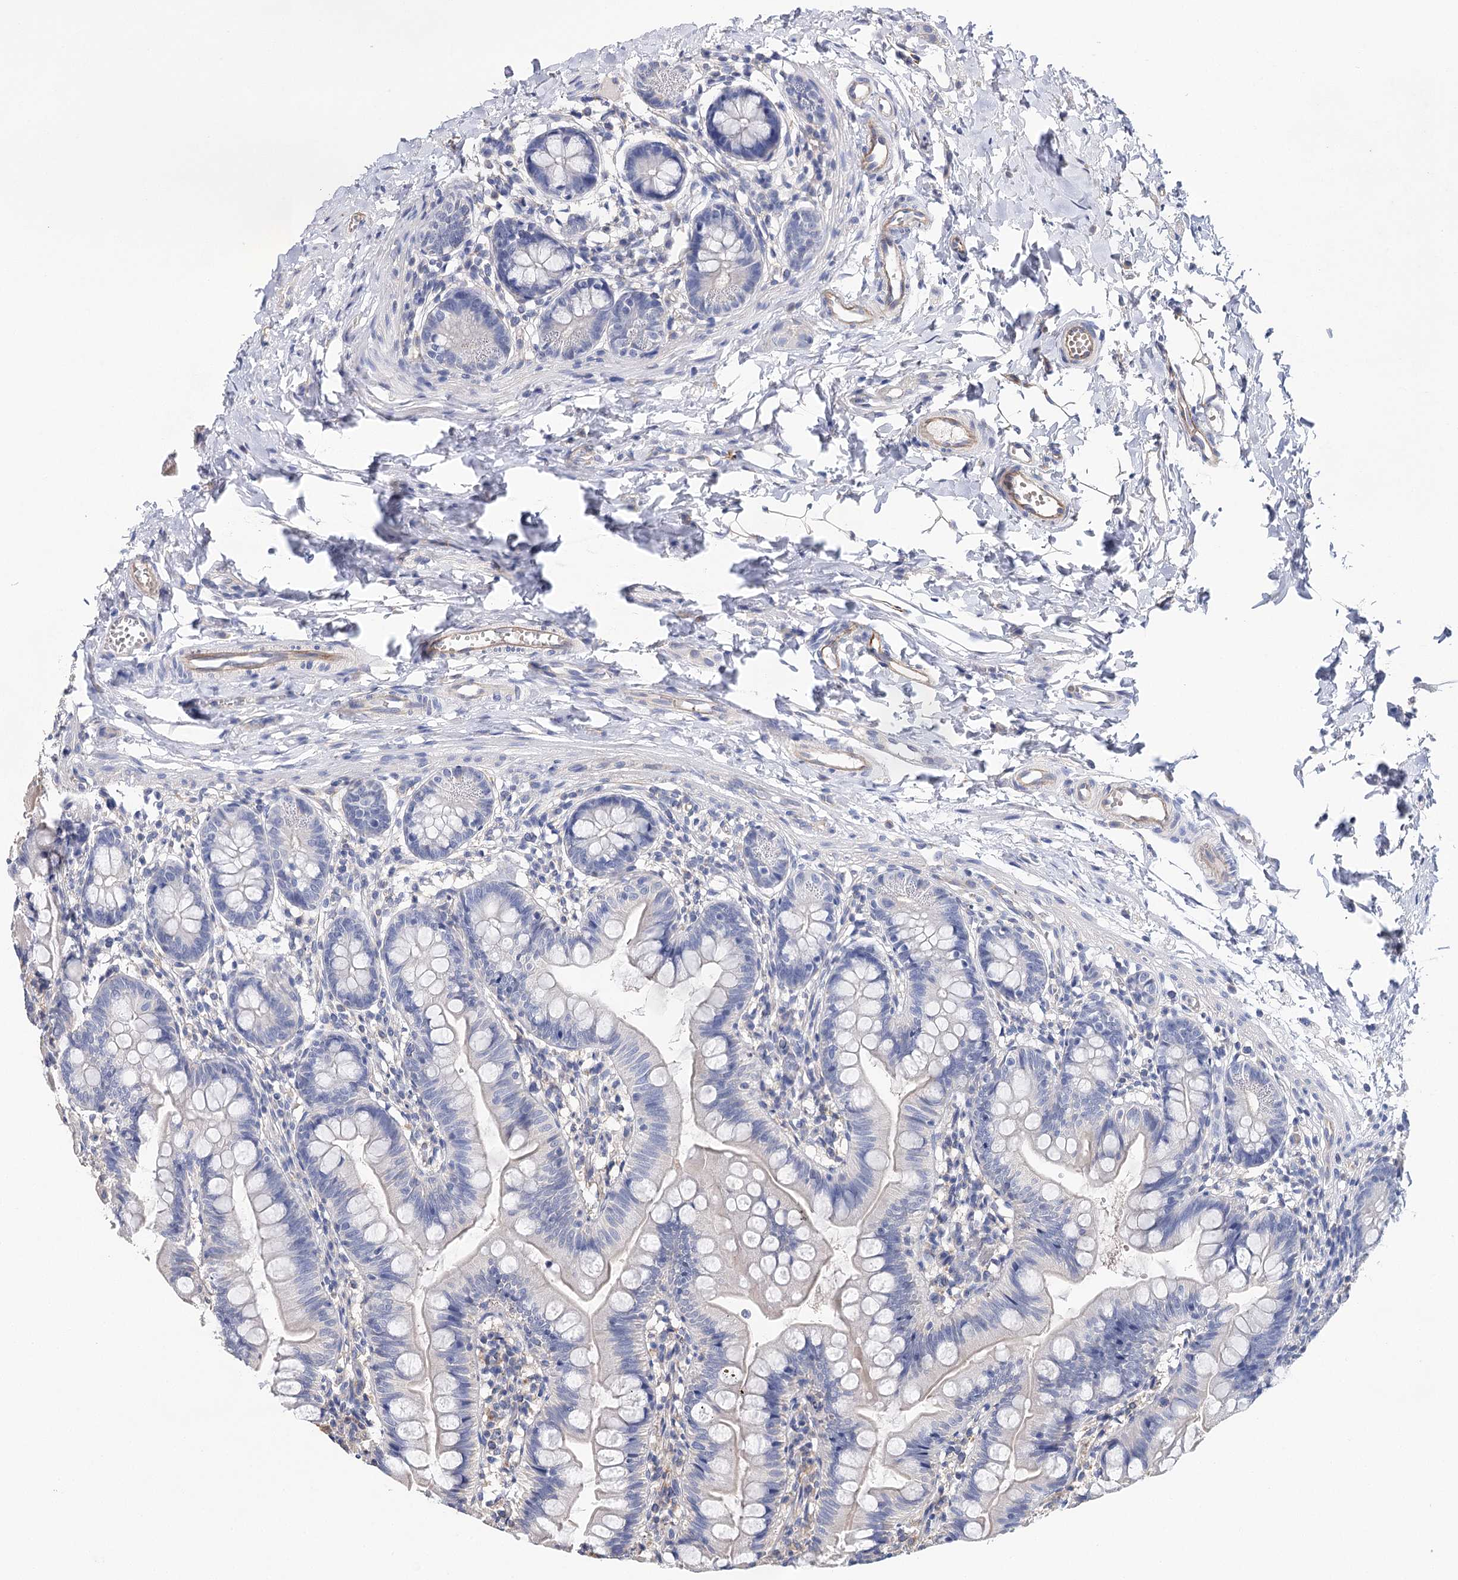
{"staining": {"intensity": "negative", "quantity": "none", "location": "none"}, "tissue": "small intestine", "cell_type": "Glandular cells", "image_type": "normal", "snomed": [{"axis": "morphology", "description": "Normal tissue, NOS"}, {"axis": "topography", "description": "Small intestine"}], "caption": "This is an immunohistochemistry (IHC) micrograph of normal human small intestine. There is no positivity in glandular cells.", "gene": "EPYC", "patient": {"sex": "male", "age": 7}}